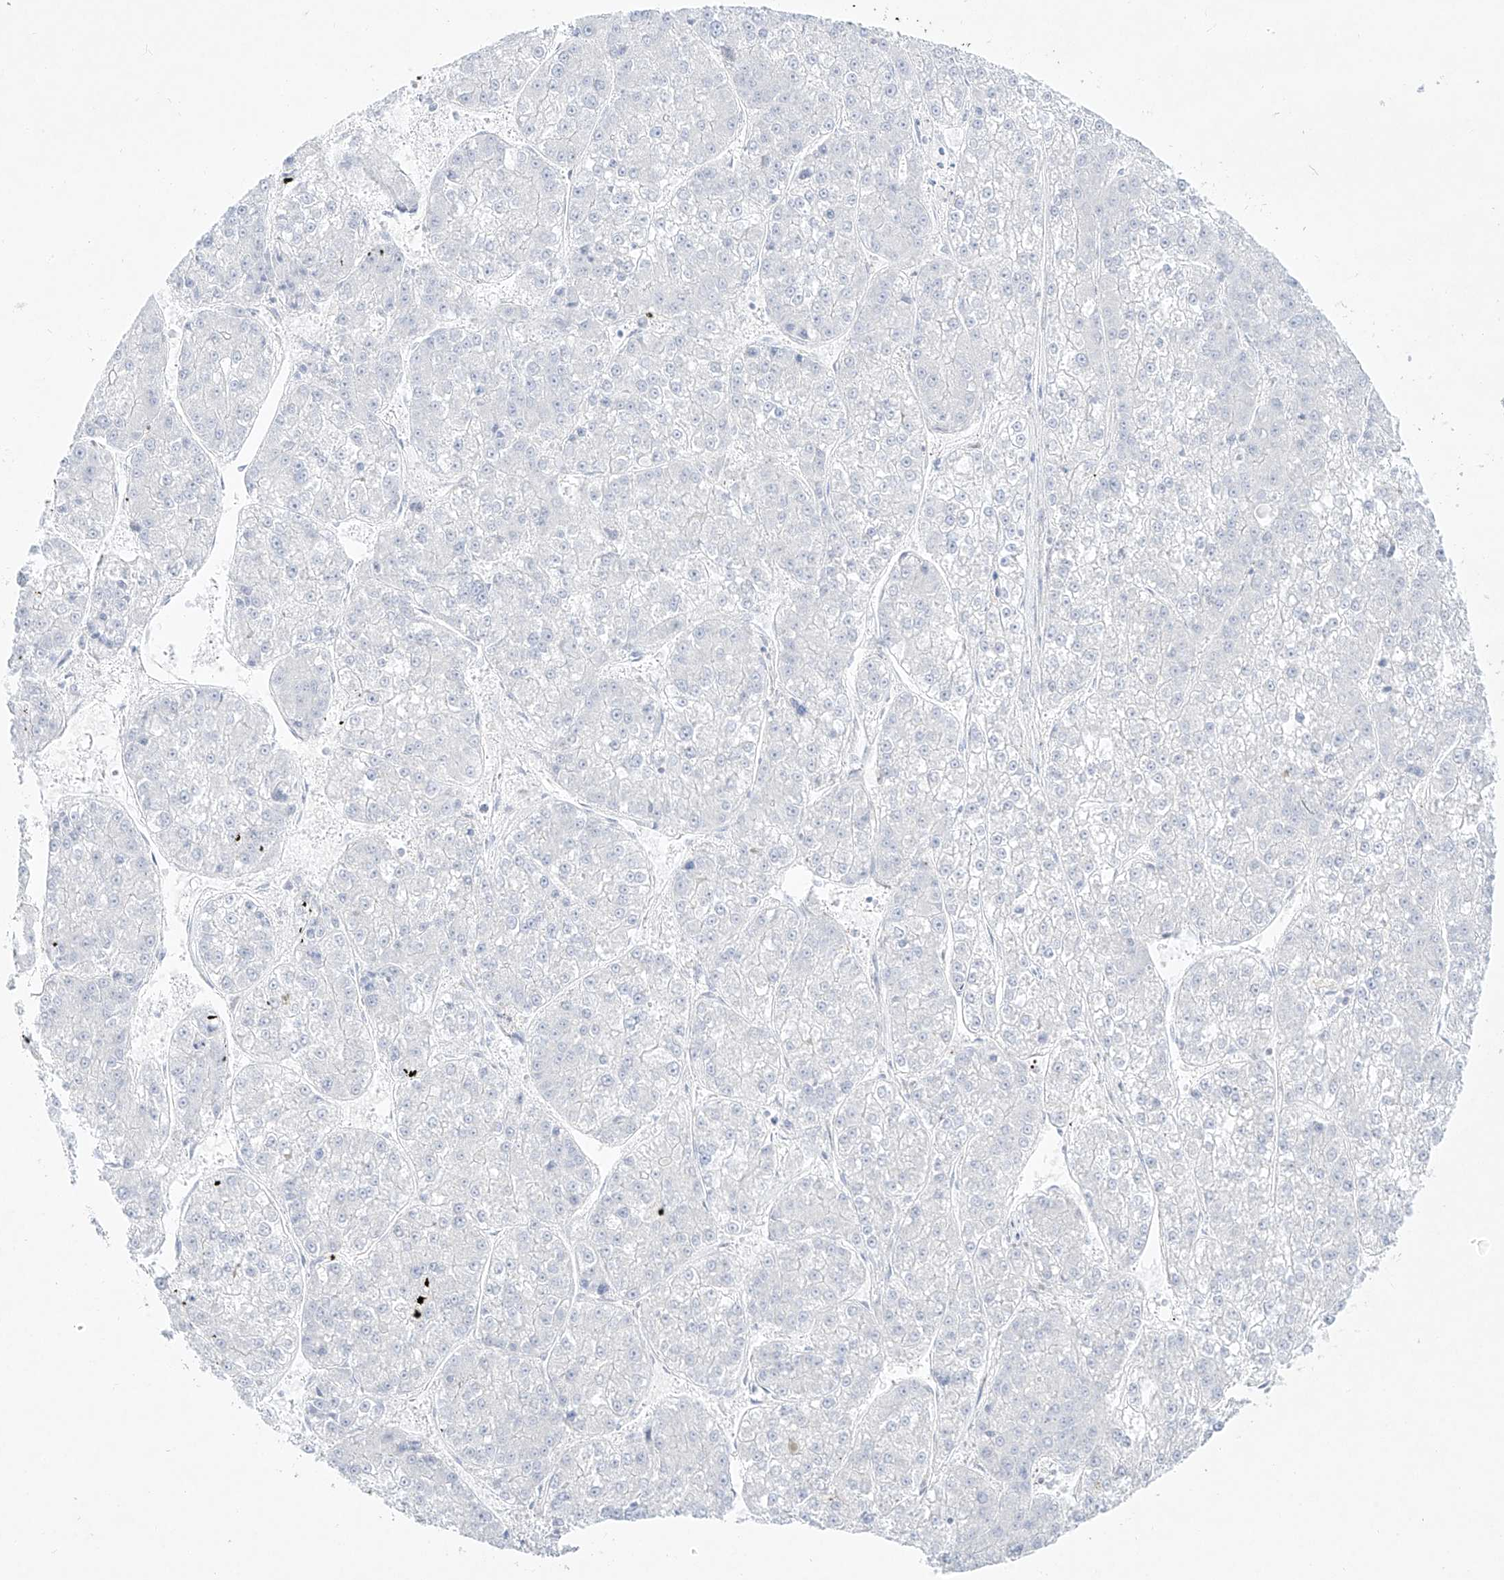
{"staining": {"intensity": "negative", "quantity": "none", "location": "none"}, "tissue": "liver cancer", "cell_type": "Tumor cells", "image_type": "cancer", "snomed": [{"axis": "morphology", "description": "Carcinoma, Hepatocellular, NOS"}, {"axis": "topography", "description": "Liver"}], "caption": "DAB immunohistochemical staining of liver cancer (hepatocellular carcinoma) demonstrates no significant expression in tumor cells.", "gene": "DMKN", "patient": {"sex": "female", "age": 73}}